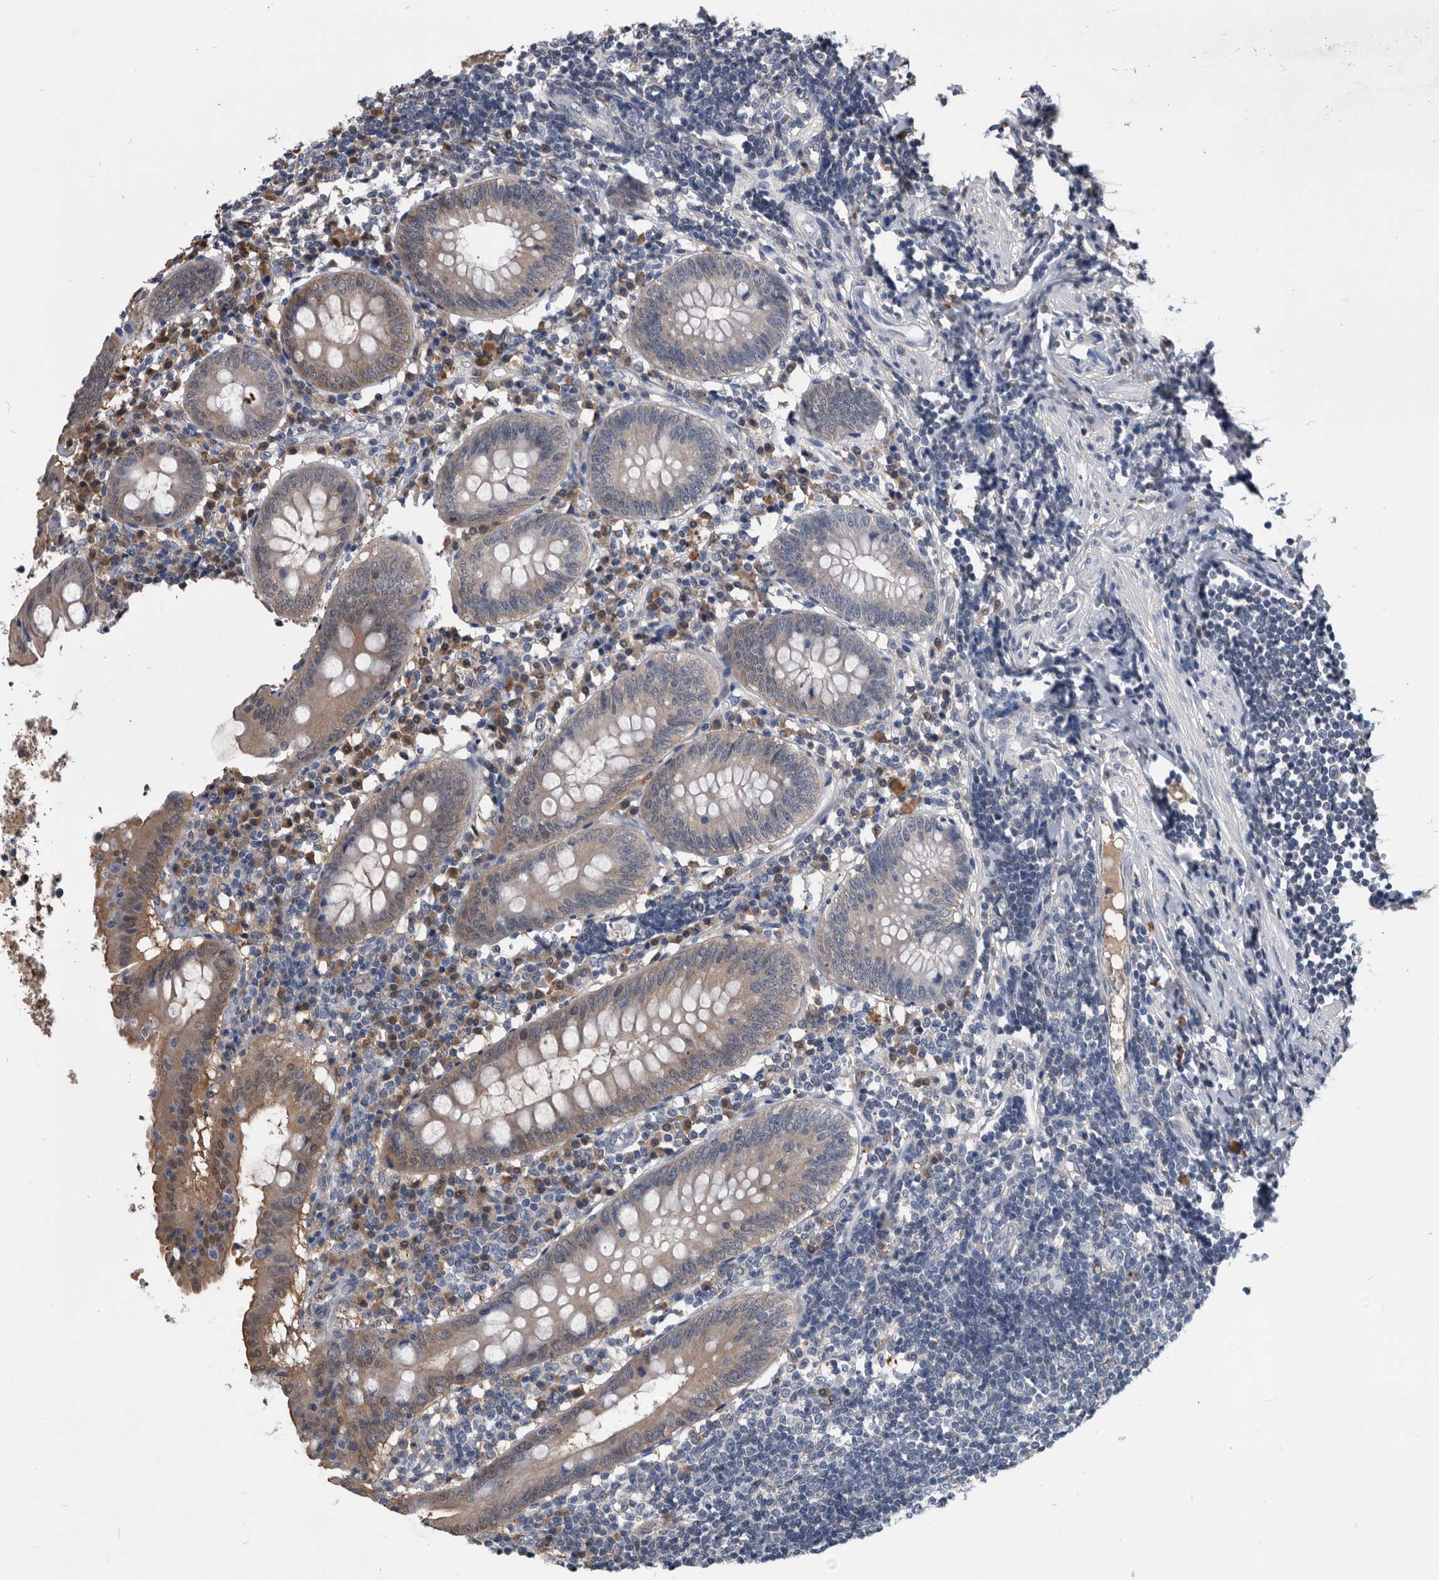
{"staining": {"intensity": "weak", "quantity": "25%-75%", "location": "cytoplasmic/membranous"}, "tissue": "appendix", "cell_type": "Glandular cells", "image_type": "normal", "snomed": [{"axis": "morphology", "description": "Normal tissue, NOS"}, {"axis": "topography", "description": "Appendix"}], "caption": "Immunohistochemistry (IHC) of normal appendix reveals low levels of weak cytoplasmic/membranous staining in about 25%-75% of glandular cells. The protein is stained brown, and the nuclei are stained in blue (DAB (3,3'-diaminobenzidine) IHC with brightfield microscopy, high magnification).", "gene": "PDXK", "patient": {"sex": "female", "age": 54}}